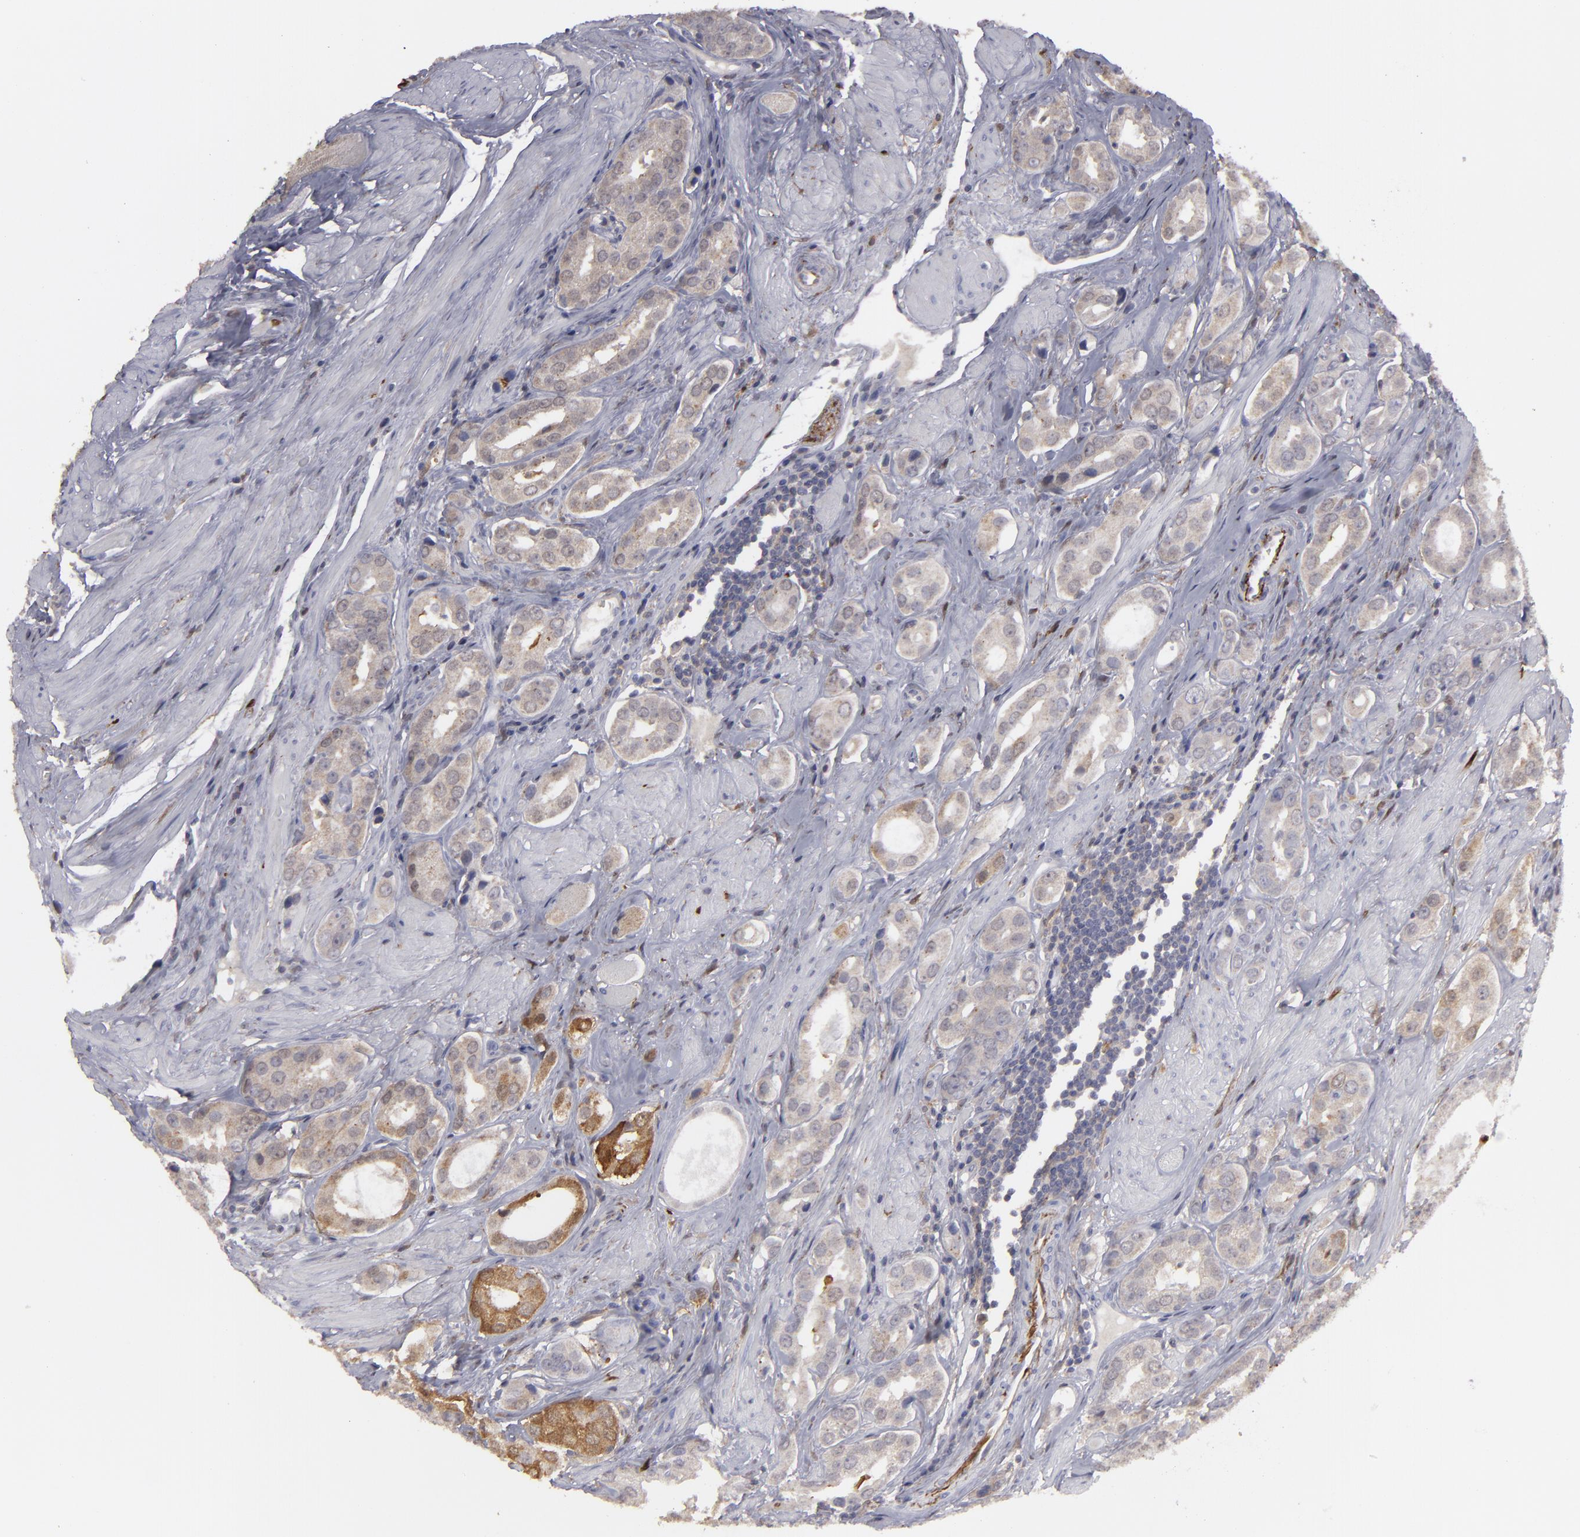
{"staining": {"intensity": "moderate", "quantity": "25%-75%", "location": "cytoplasmic/membranous"}, "tissue": "prostate cancer", "cell_type": "Tumor cells", "image_type": "cancer", "snomed": [{"axis": "morphology", "description": "Adenocarcinoma, Low grade"}, {"axis": "topography", "description": "Prostate"}], "caption": "Tumor cells display medium levels of moderate cytoplasmic/membranous positivity in about 25%-75% of cells in human prostate low-grade adenocarcinoma.", "gene": "SEMA3G", "patient": {"sex": "male", "age": 69}}